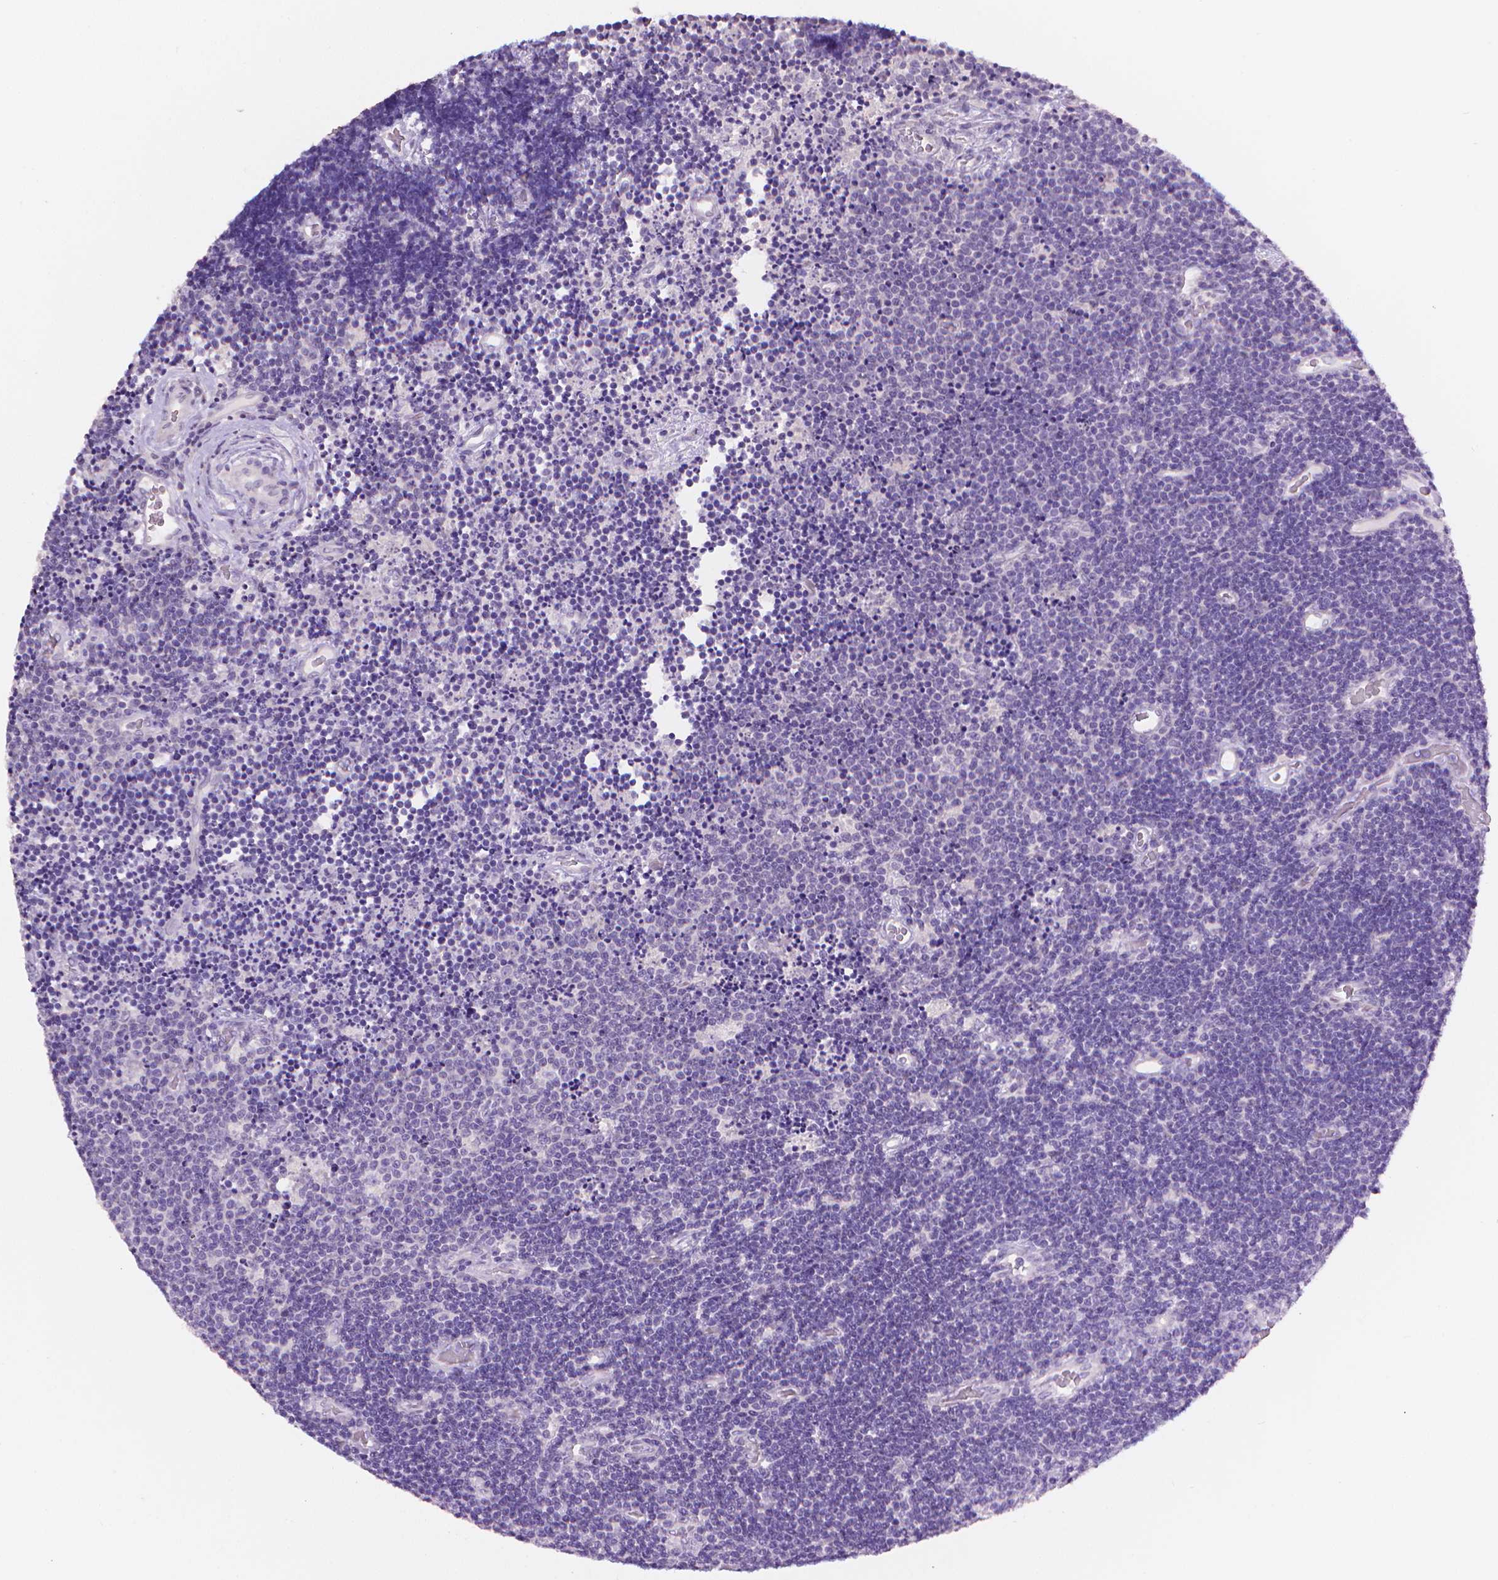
{"staining": {"intensity": "negative", "quantity": "none", "location": "none"}, "tissue": "lymphoma", "cell_type": "Tumor cells", "image_type": "cancer", "snomed": [{"axis": "morphology", "description": "Malignant lymphoma, non-Hodgkin's type, Low grade"}, {"axis": "topography", "description": "Brain"}], "caption": "Immunohistochemistry (IHC) photomicrograph of low-grade malignant lymphoma, non-Hodgkin's type stained for a protein (brown), which shows no expression in tumor cells.", "gene": "TNNI2", "patient": {"sex": "female", "age": 66}}